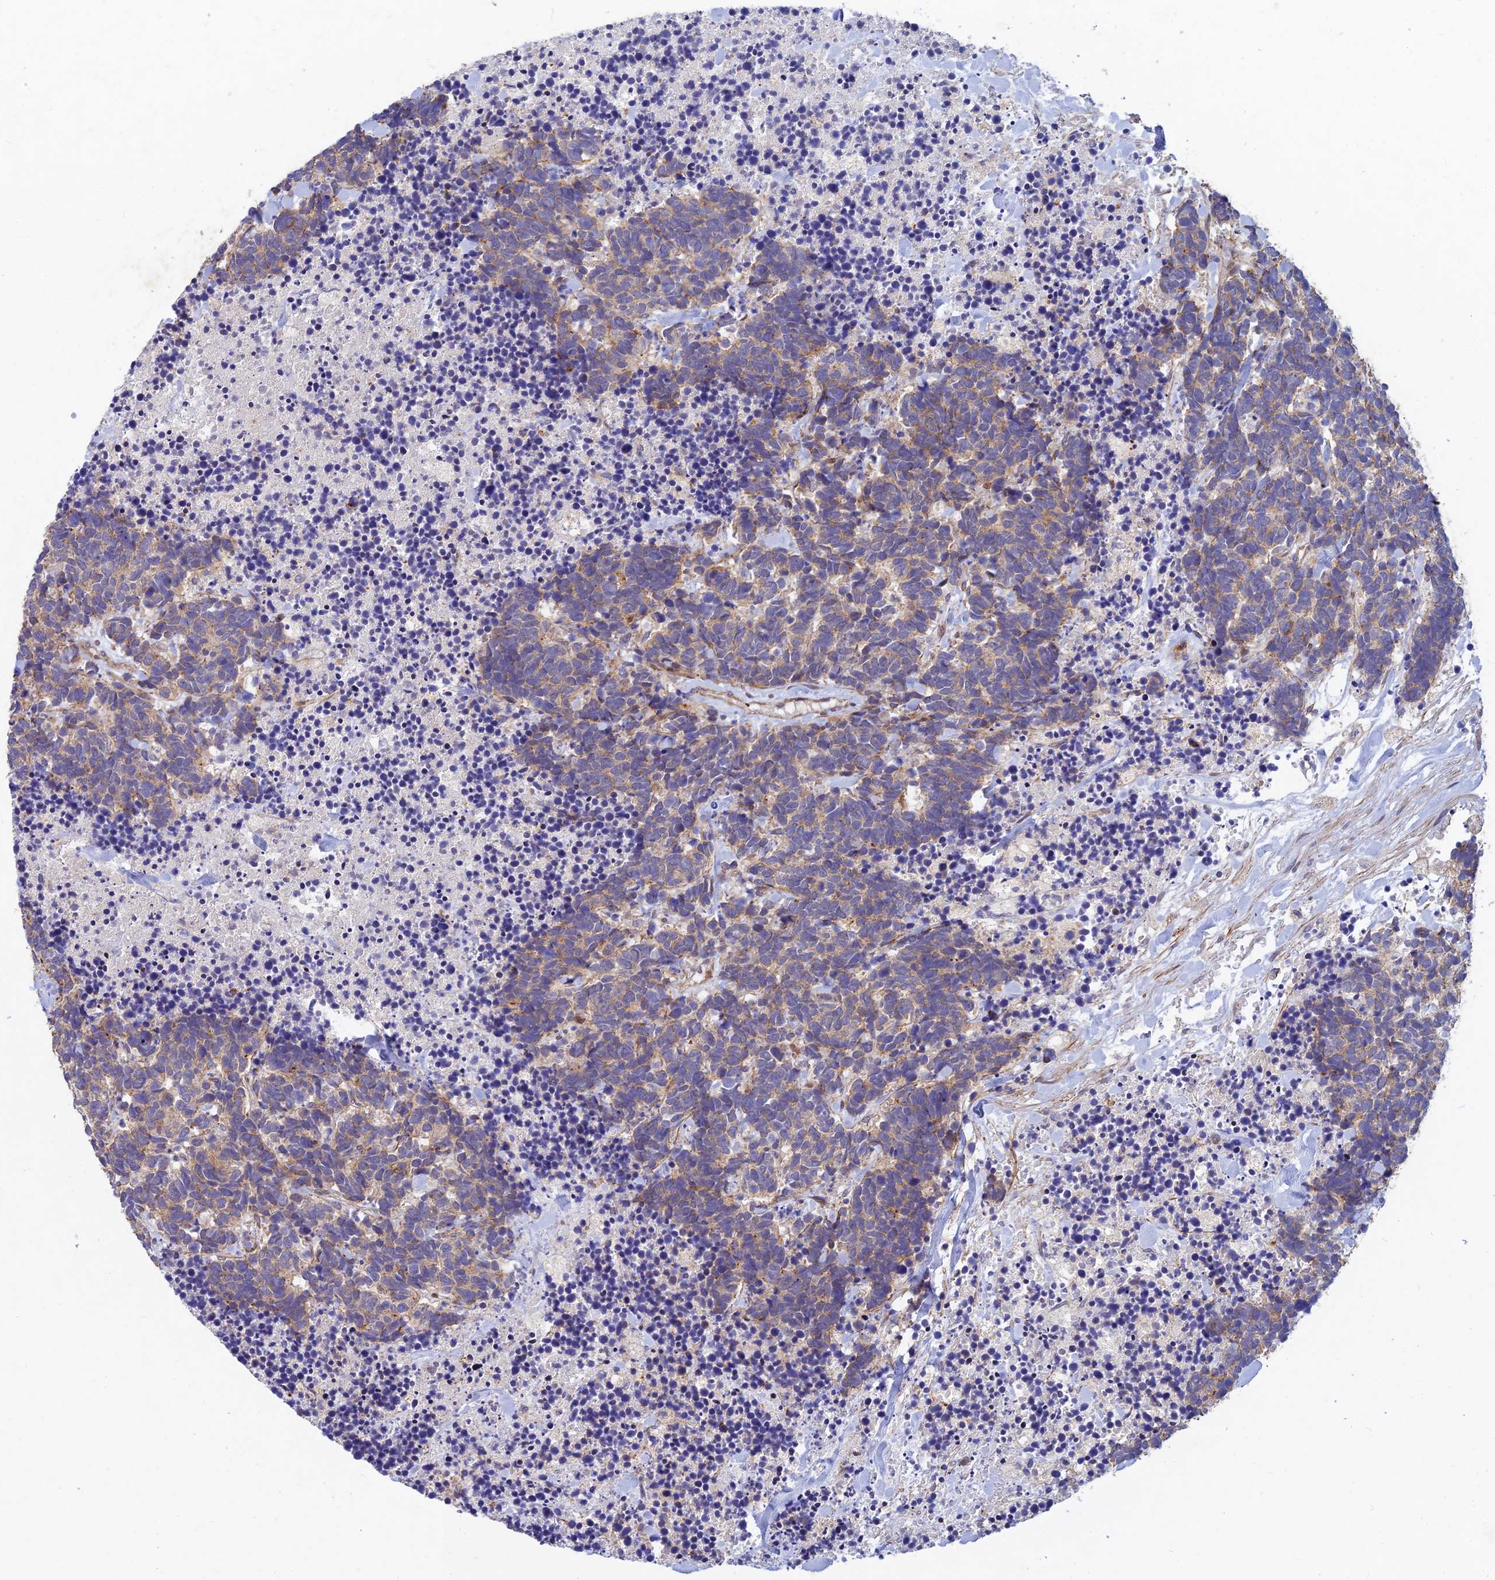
{"staining": {"intensity": "weak", "quantity": "25%-75%", "location": "cytoplasmic/membranous"}, "tissue": "carcinoid", "cell_type": "Tumor cells", "image_type": "cancer", "snomed": [{"axis": "morphology", "description": "Carcinoma, NOS"}, {"axis": "morphology", "description": "Carcinoid, malignant, NOS"}, {"axis": "topography", "description": "Prostate"}], "caption": "The immunohistochemical stain labels weak cytoplasmic/membranous staining in tumor cells of carcinoid tissue.", "gene": "RELCH", "patient": {"sex": "male", "age": 57}}